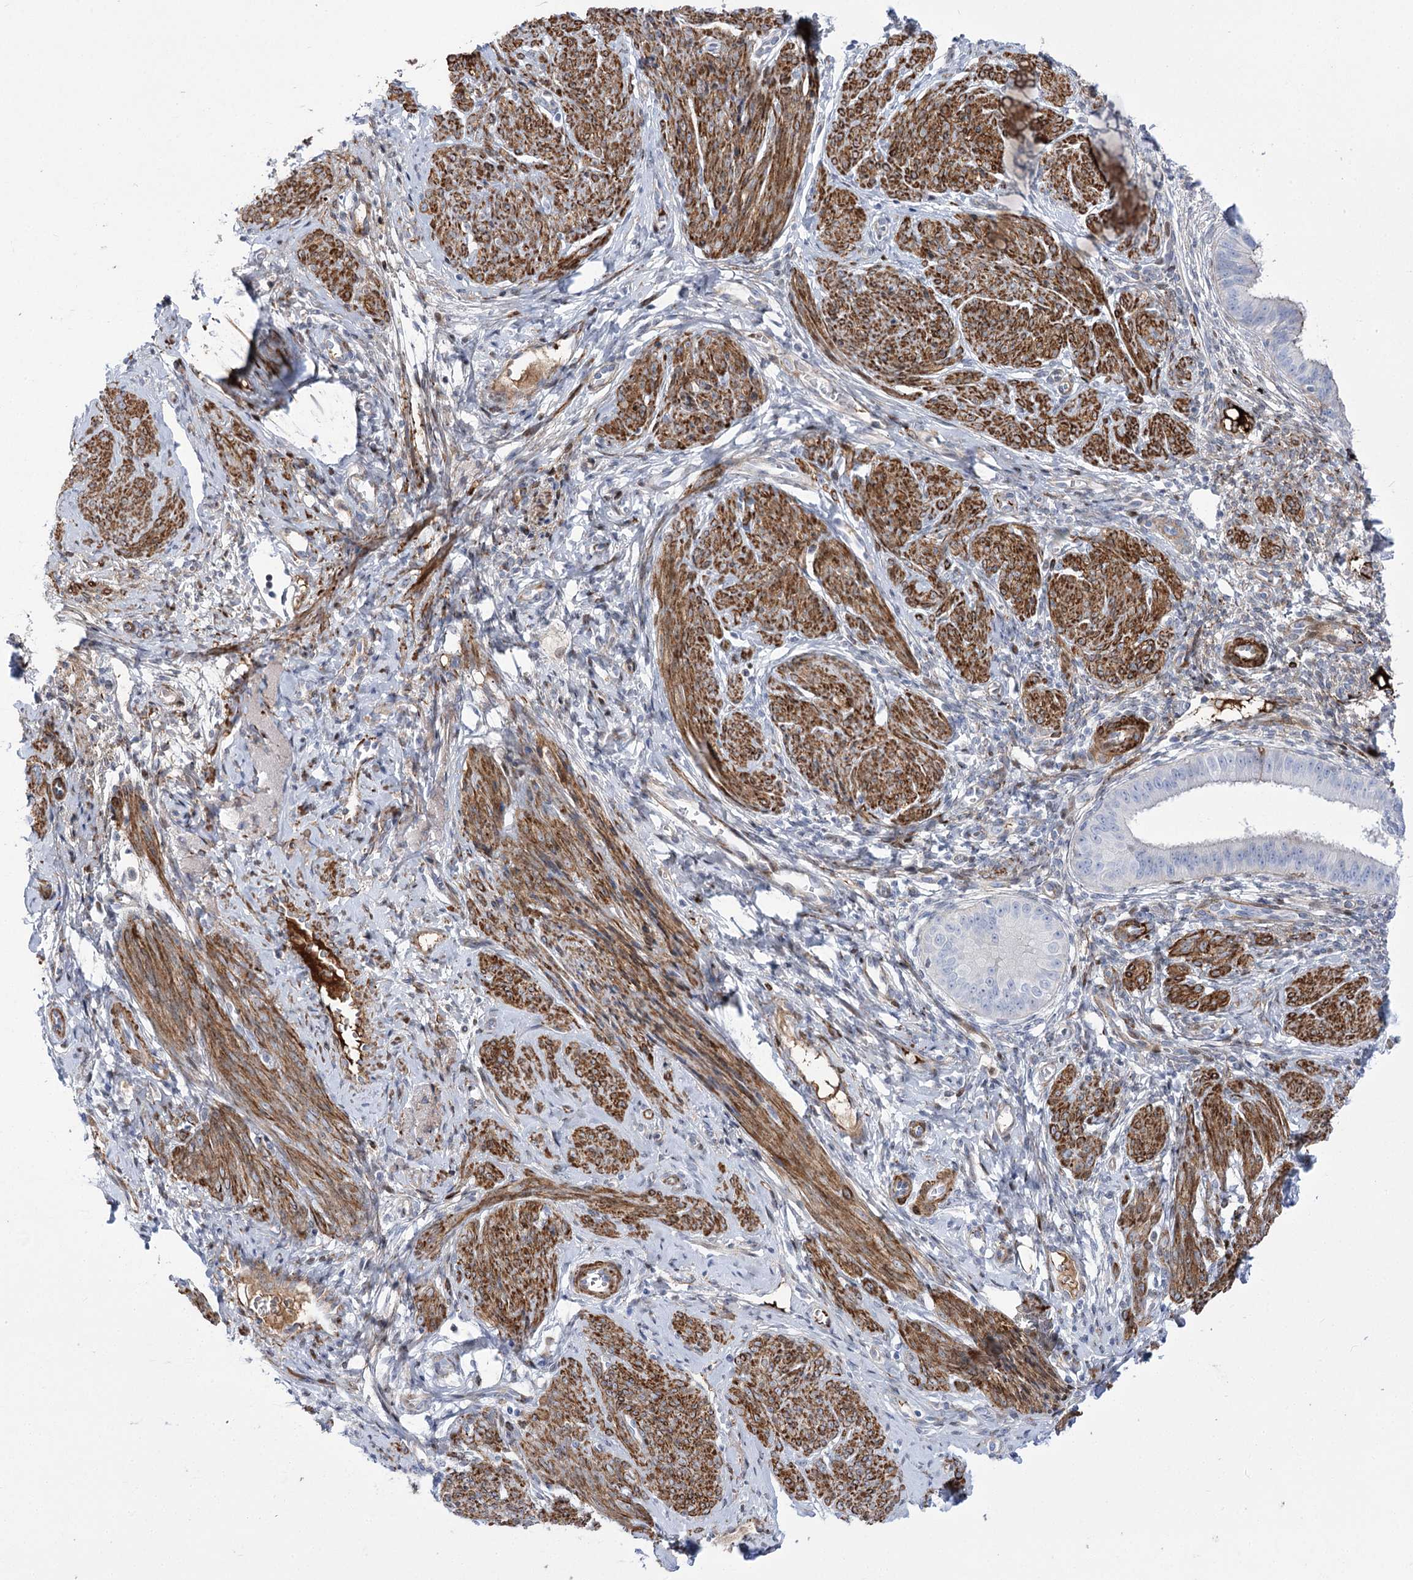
{"staining": {"intensity": "negative", "quantity": "none", "location": "none"}, "tissue": "endometrium", "cell_type": "Cells in endometrial stroma", "image_type": "normal", "snomed": [{"axis": "morphology", "description": "Normal tissue, NOS"}, {"axis": "topography", "description": "Uterus"}, {"axis": "topography", "description": "Endometrium"}], "caption": "Endometrium stained for a protein using immunohistochemistry (IHC) reveals no expression cells in endometrial stroma.", "gene": "ANKRD23", "patient": {"sex": "female", "age": 48}}